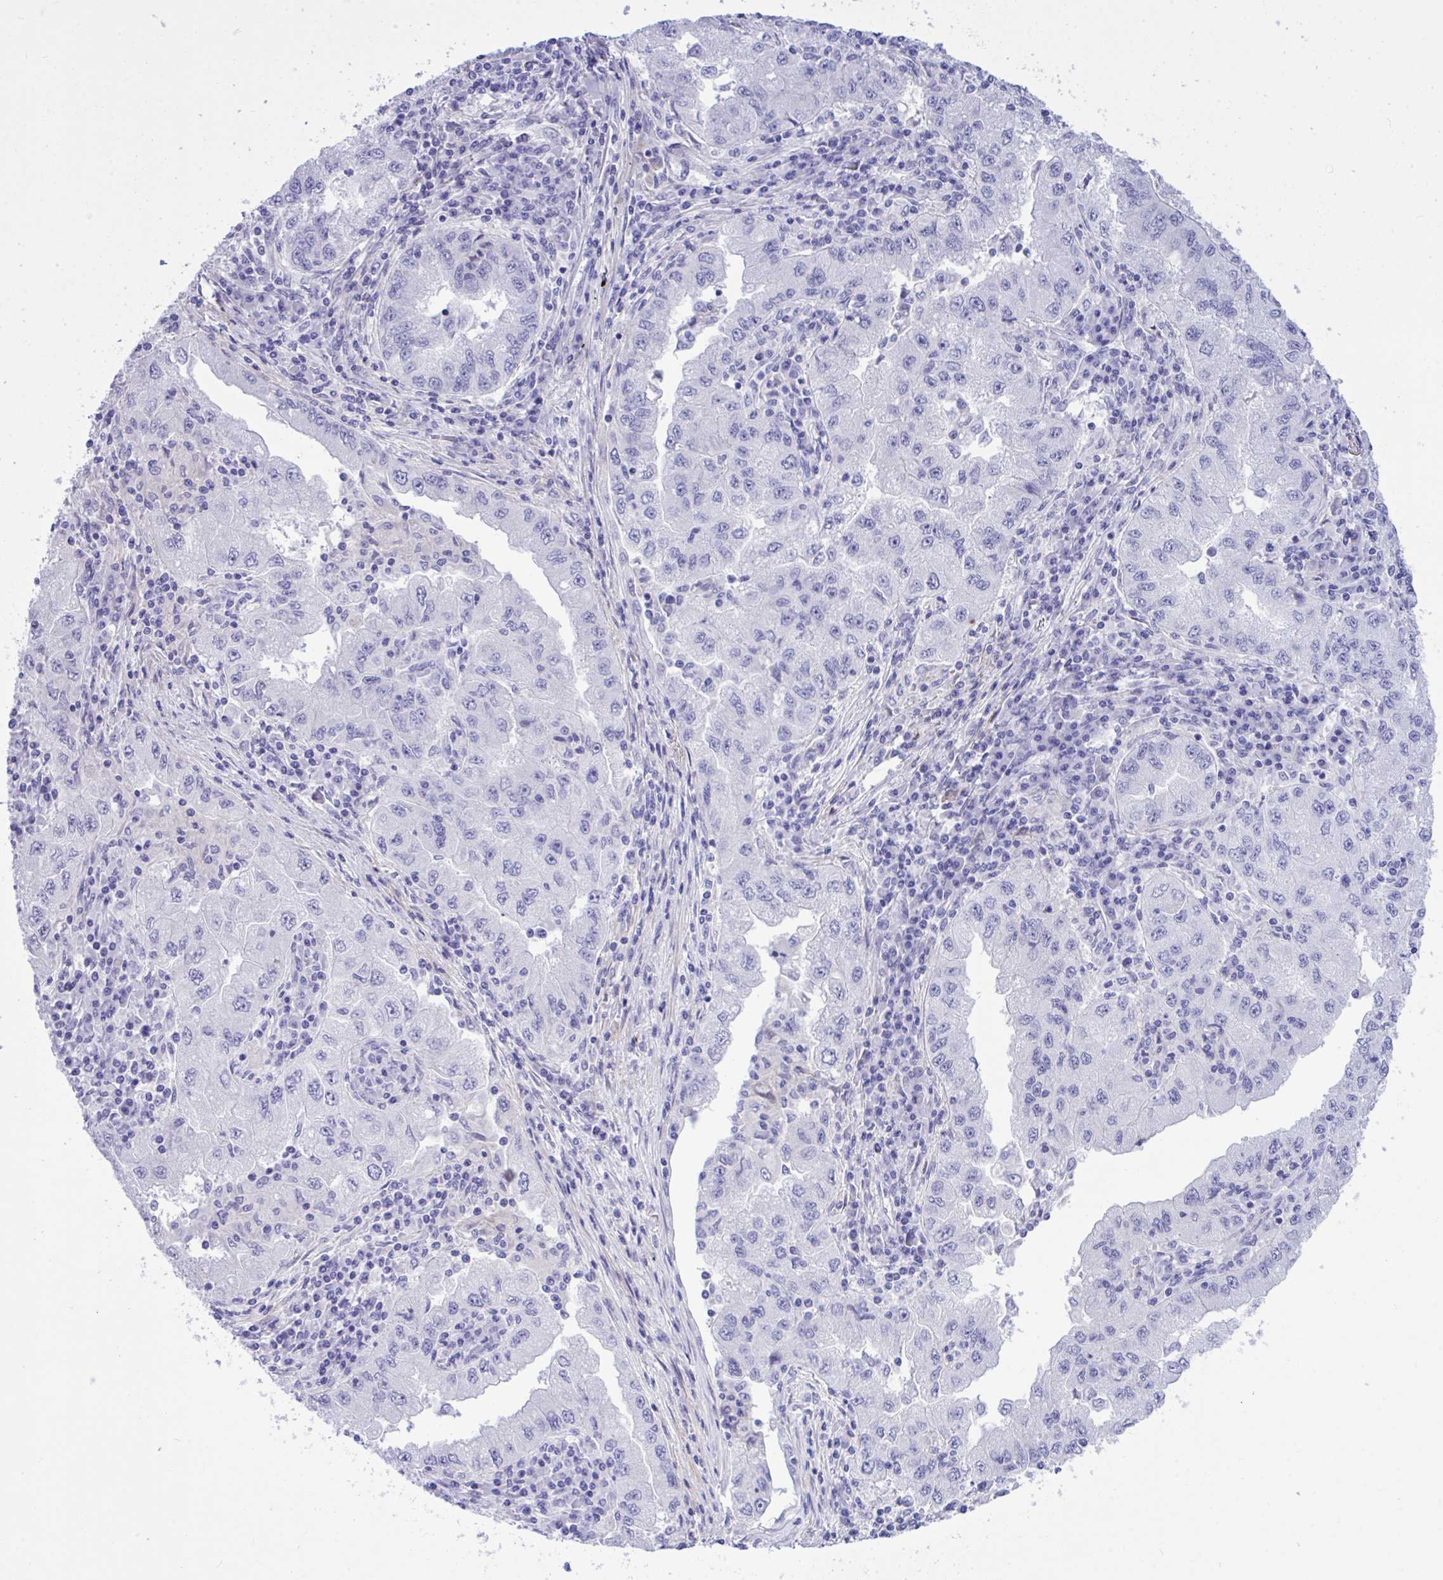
{"staining": {"intensity": "negative", "quantity": "none", "location": "none"}, "tissue": "lung cancer", "cell_type": "Tumor cells", "image_type": "cancer", "snomed": [{"axis": "morphology", "description": "Adenocarcinoma, NOS"}, {"axis": "morphology", "description": "Adenocarcinoma primary or metastatic"}, {"axis": "topography", "description": "Lung"}], "caption": "Lung cancer stained for a protein using IHC demonstrates no expression tumor cells.", "gene": "BEX5", "patient": {"sex": "male", "age": 74}}